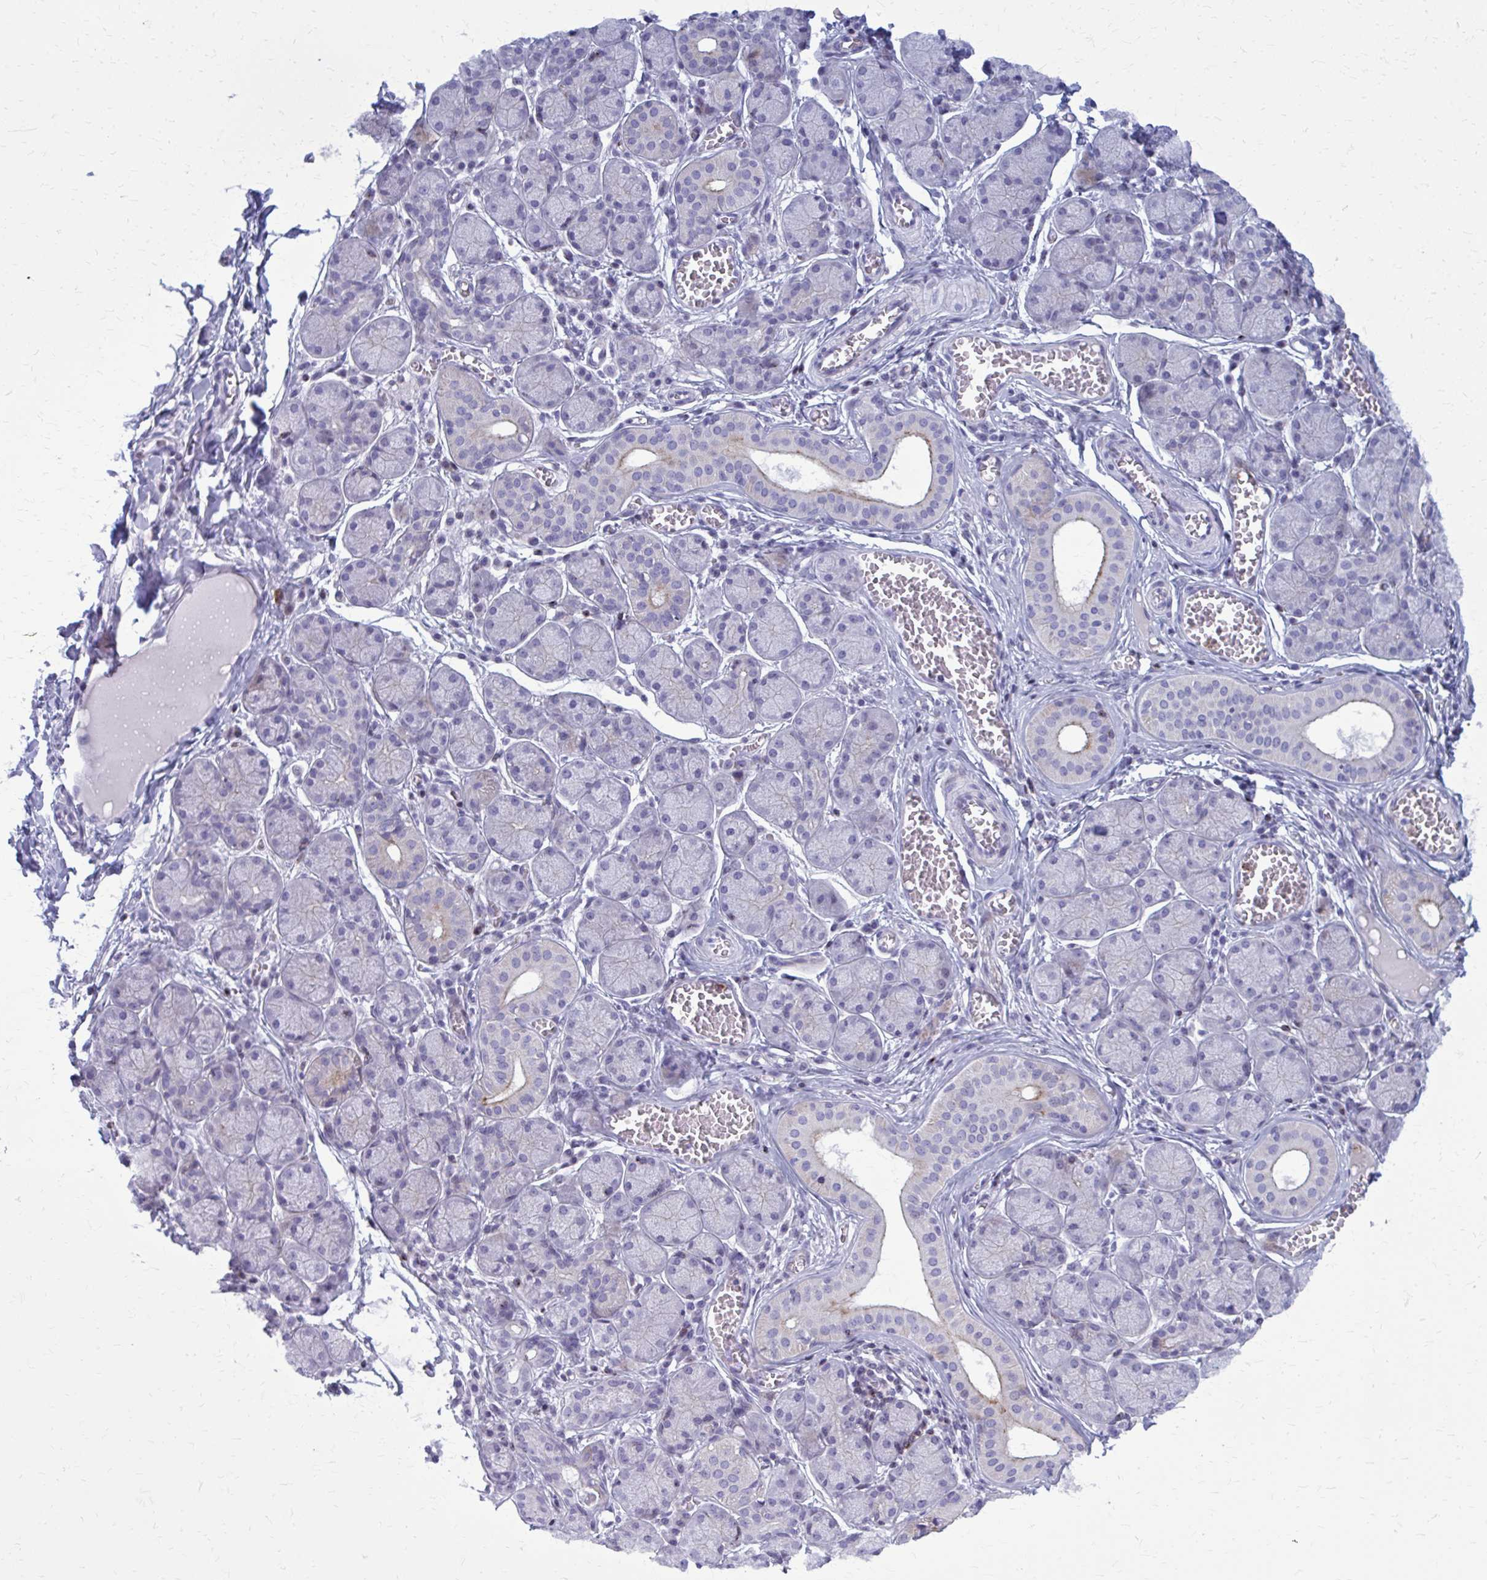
{"staining": {"intensity": "weak", "quantity": "<25%", "location": "cytoplasmic/membranous"}, "tissue": "salivary gland", "cell_type": "Glandular cells", "image_type": "normal", "snomed": [{"axis": "morphology", "description": "Normal tissue, NOS"}, {"axis": "topography", "description": "Salivary gland"}], "caption": "Glandular cells show no significant positivity in benign salivary gland. The staining was performed using DAB to visualize the protein expression in brown, while the nuclei were stained in blue with hematoxylin (Magnification: 20x).", "gene": "PEDS1", "patient": {"sex": "female", "age": 24}}